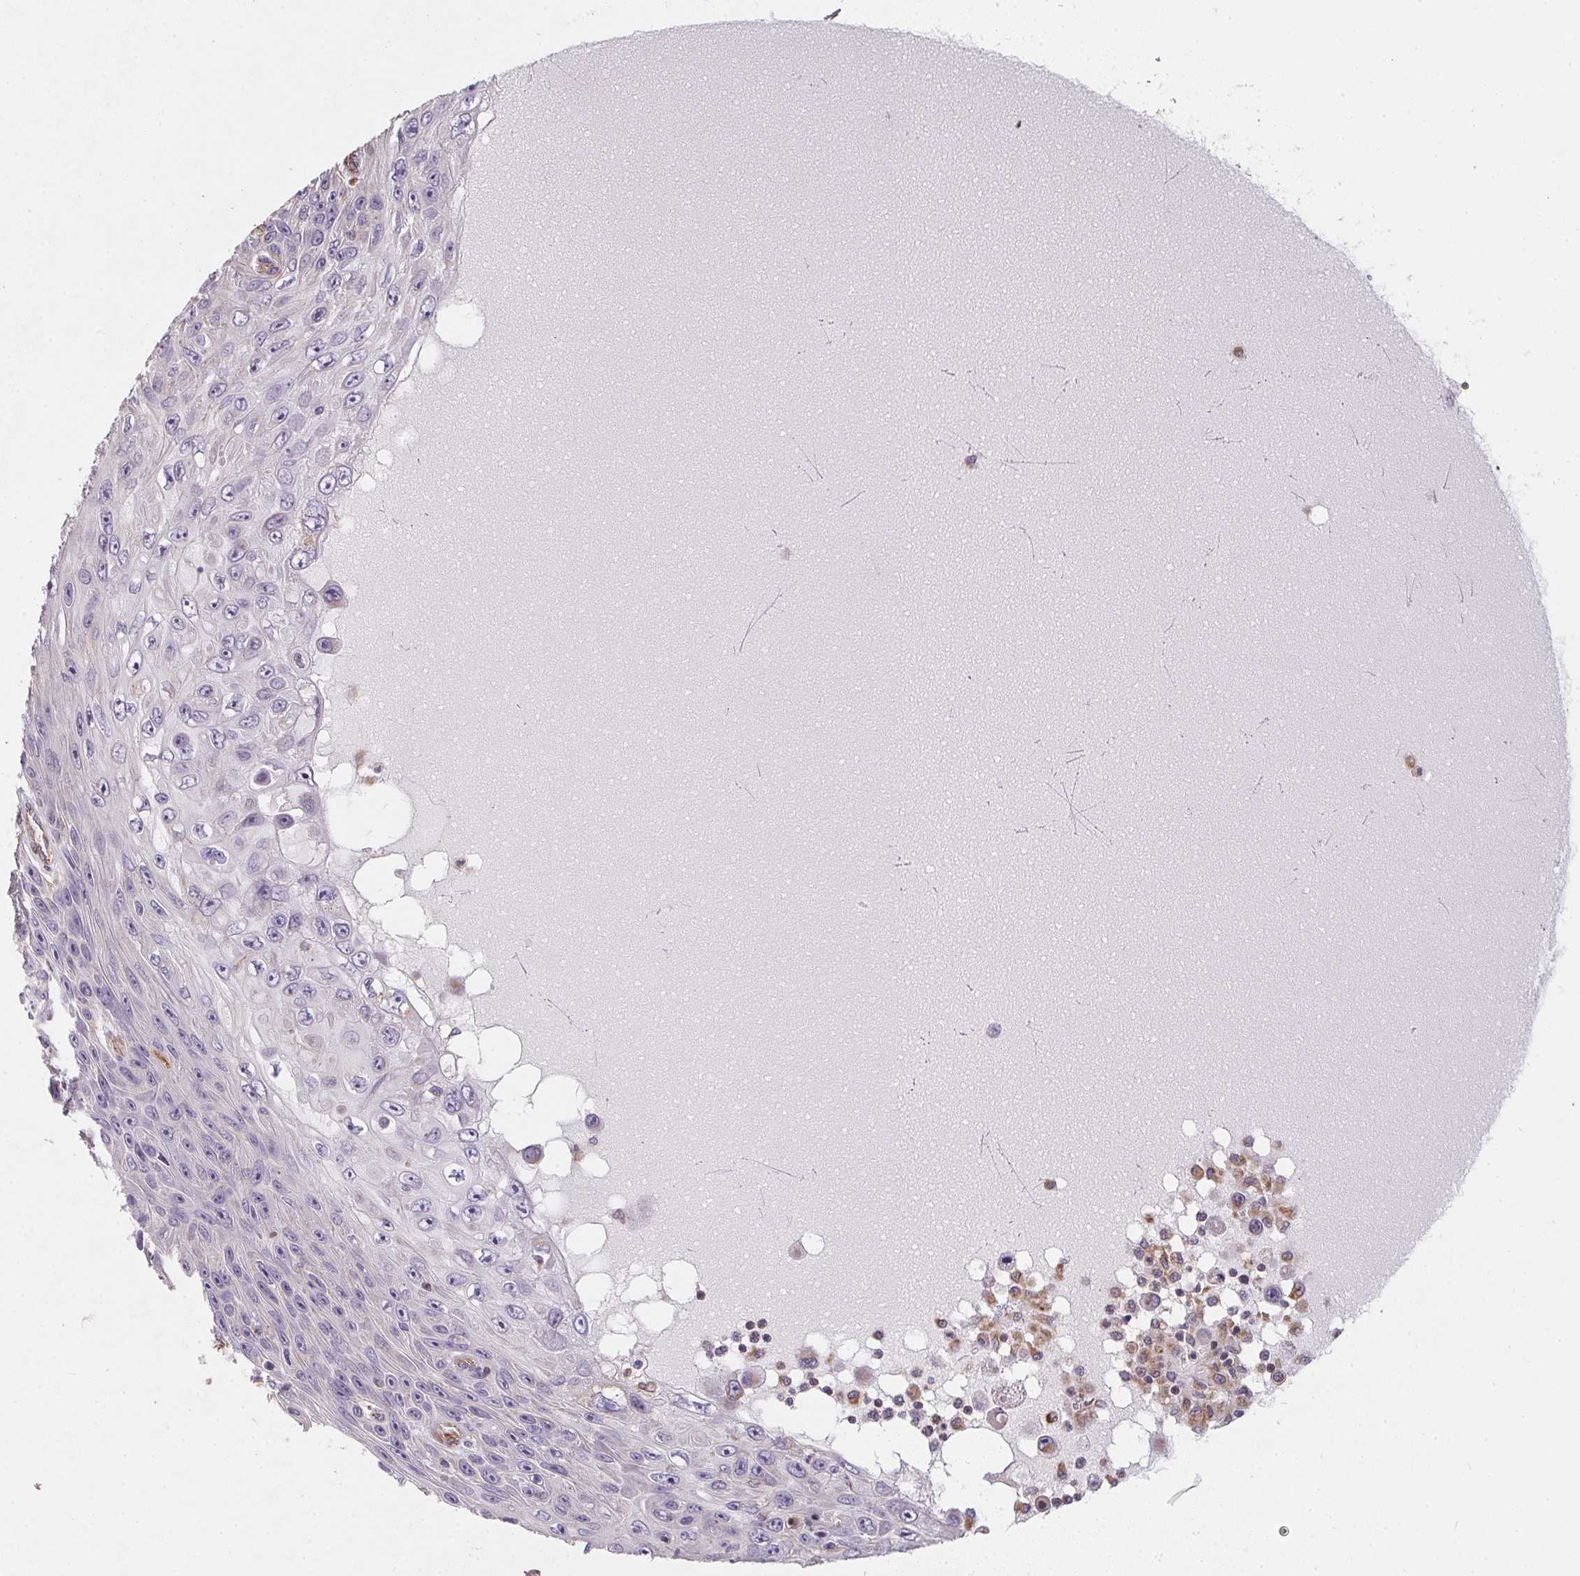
{"staining": {"intensity": "negative", "quantity": "none", "location": "none"}, "tissue": "skin cancer", "cell_type": "Tumor cells", "image_type": "cancer", "snomed": [{"axis": "morphology", "description": "Squamous cell carcinoma, NOS"}, {"axis": "topography", "description": "Skin"}], "caption": "The IHC histopathology image has no significant expression in tumor cells of squamous cell carcinoma (skin) tissue. (Immunohistochemistry (ihc), brightfield microscopy, high magnification).", "gene": "TBKBP1", "patient": {"sex": "male", "age": 82}}